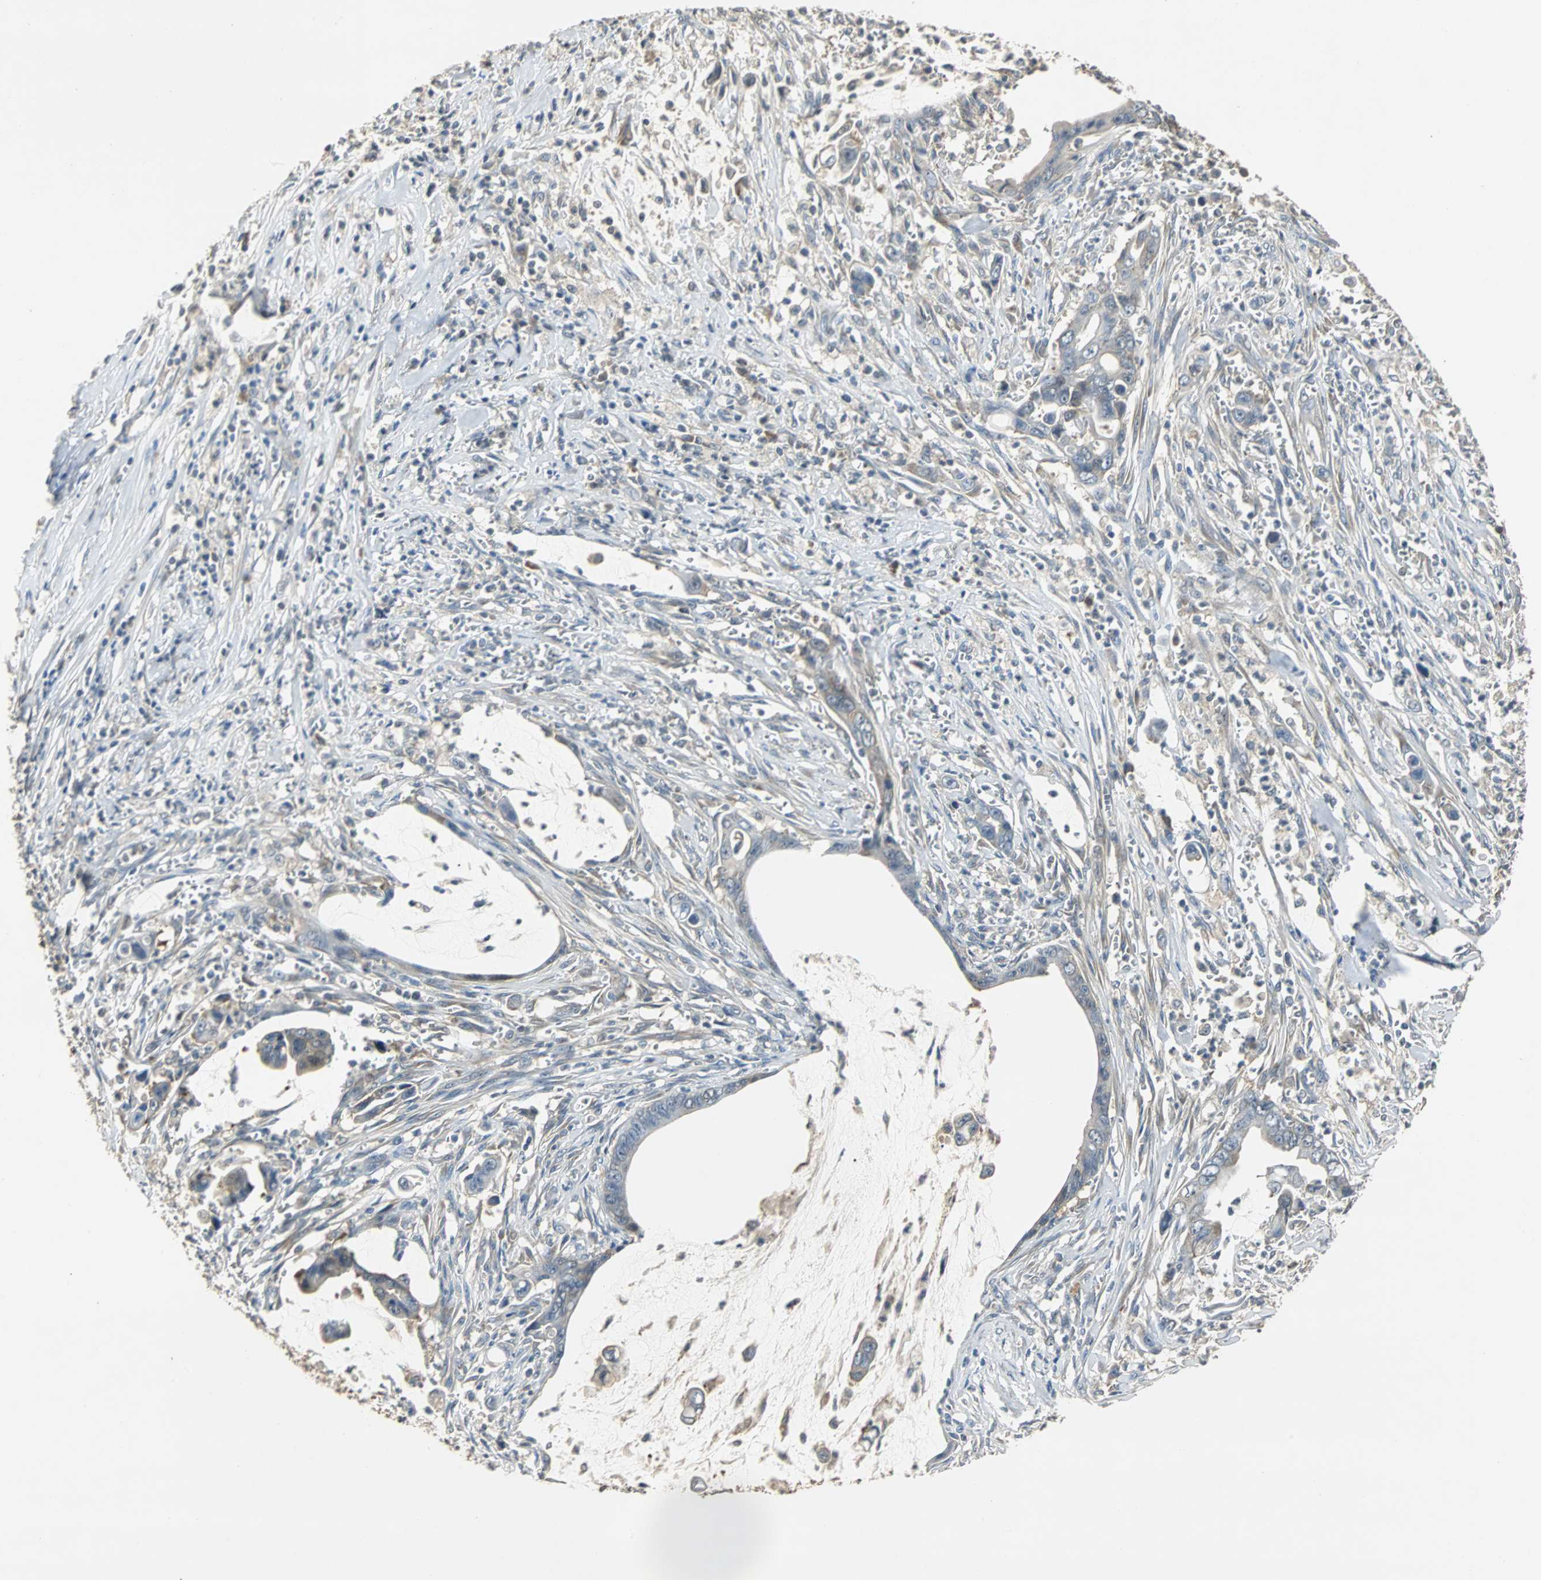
{"staining": {"intensity": "weak", "quantity": "25%-75%", "location": "cytoplasmic/membranous"}, "tissue": "pancreatic cancer", "cell_type": "Tumor cells", "image_type": "cancer", "snomed": [{"axis": "morphology", "description": "Adenocarcinoma, NOS"}, {"axis": "topography", "description": "Pancreas"}], "caption": "IHC image of pancreatic adenocarcinoma stained for a protein (brown), which demonstrates low levels of weak cytoplasmic/membranous positivity in approximately 25%-75% of tumor cells.", "gene": "ABHD2", "patient": {"sex": "male", "age": 59}}